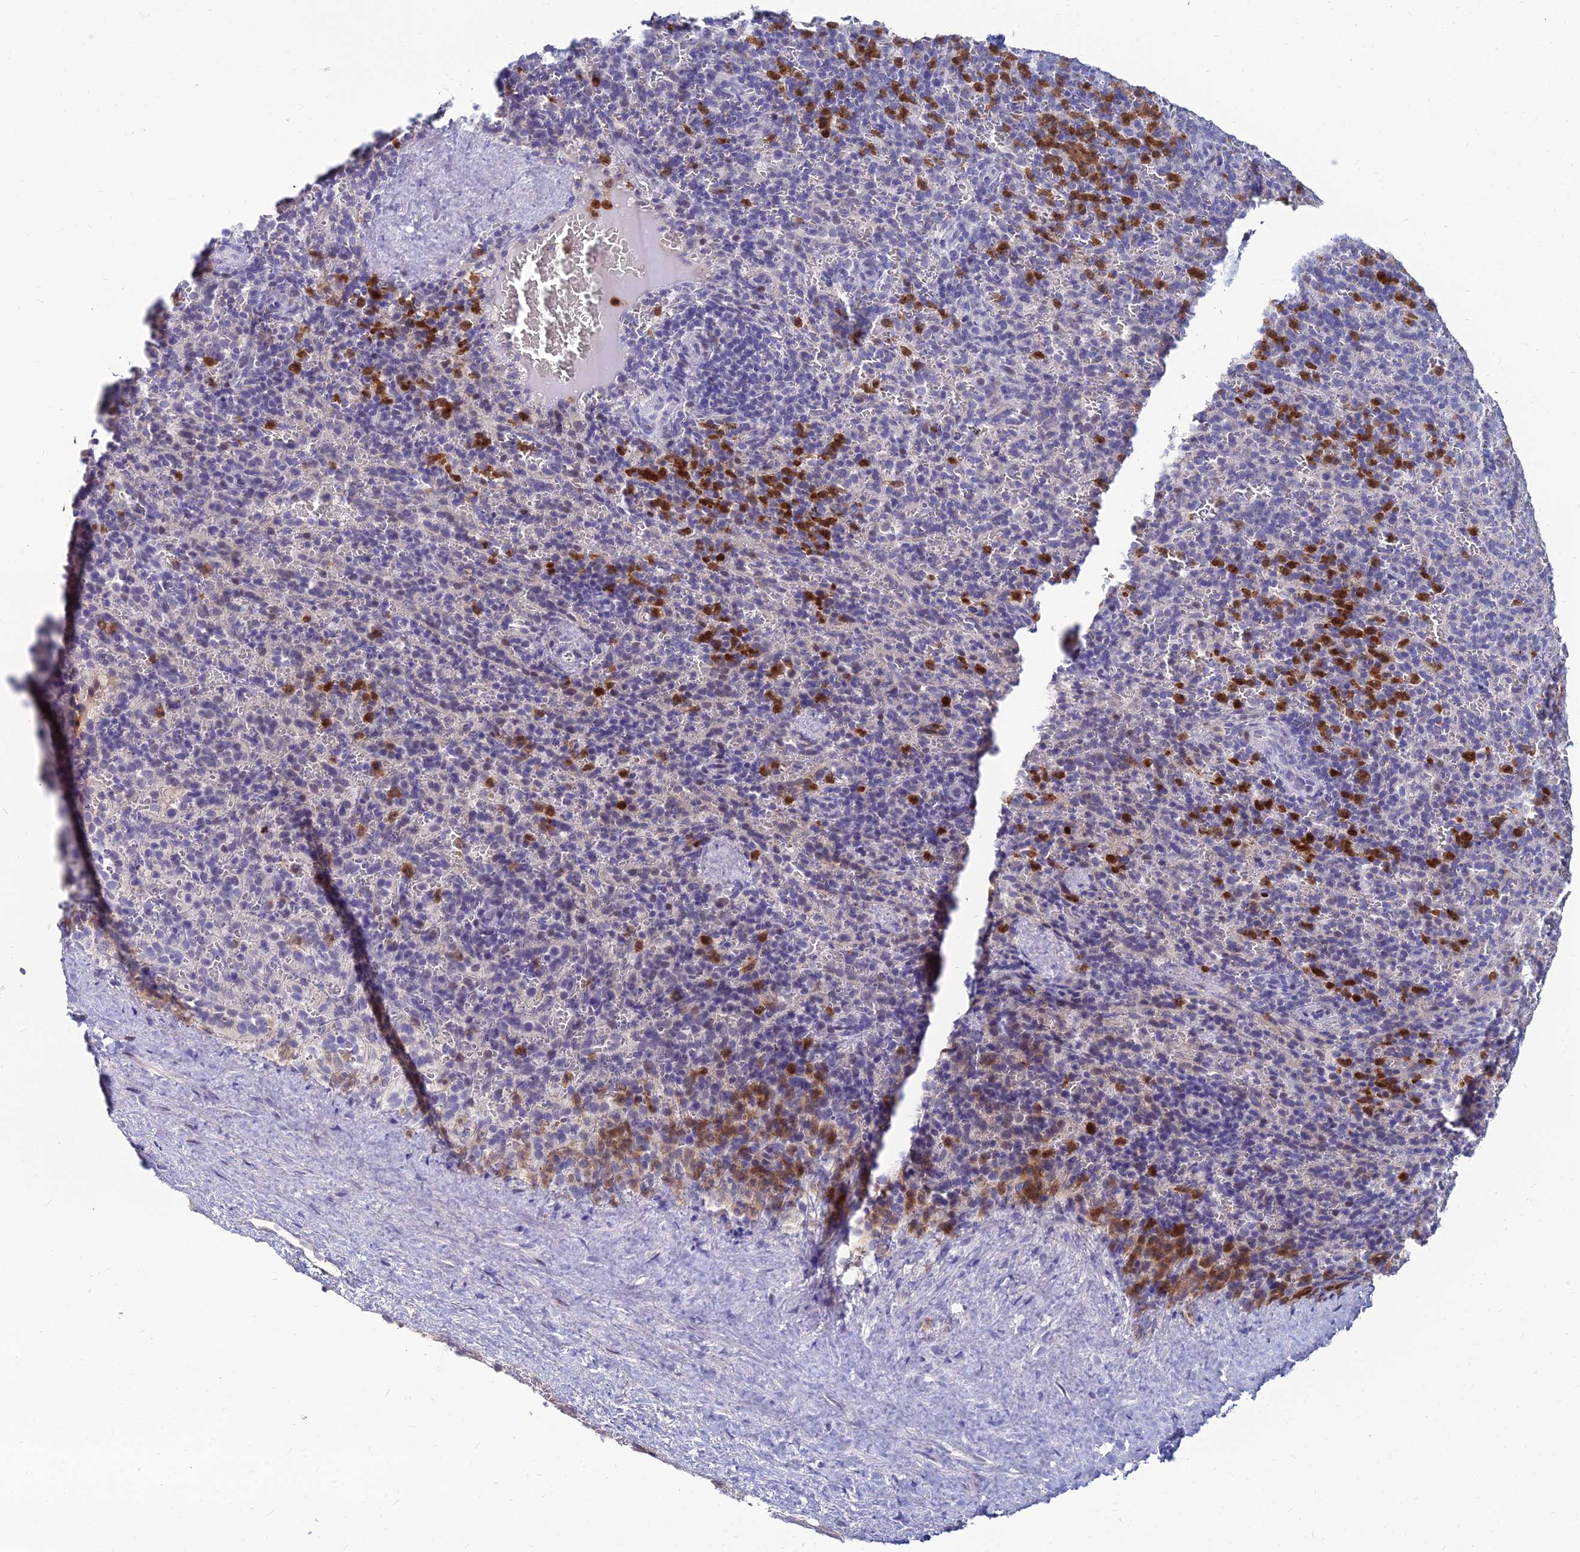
{"staining": {"intensity": "strong", "quantity": "<25%", "location": "cytoplasmic/membranous,nuclear"}, "tissue": "spleen", "cell_type": "Cells in red pulp", "image_type": "normal", "snomed": [{"axis": "morphology", "description": "Normal tissue, NOS"}, {"axis": "topography", "description": "Spleen"}], "caption": "A high-resolution micrograph shows immunohistochemistry staining of unremarkable spleen, which demonstrates strong cytoplasmic/membranous,nuclear expression in approximately <25% of cells in red pulp.", "gene": "GOLGA6A", "patient": {"sex": "female", "age": 21}}